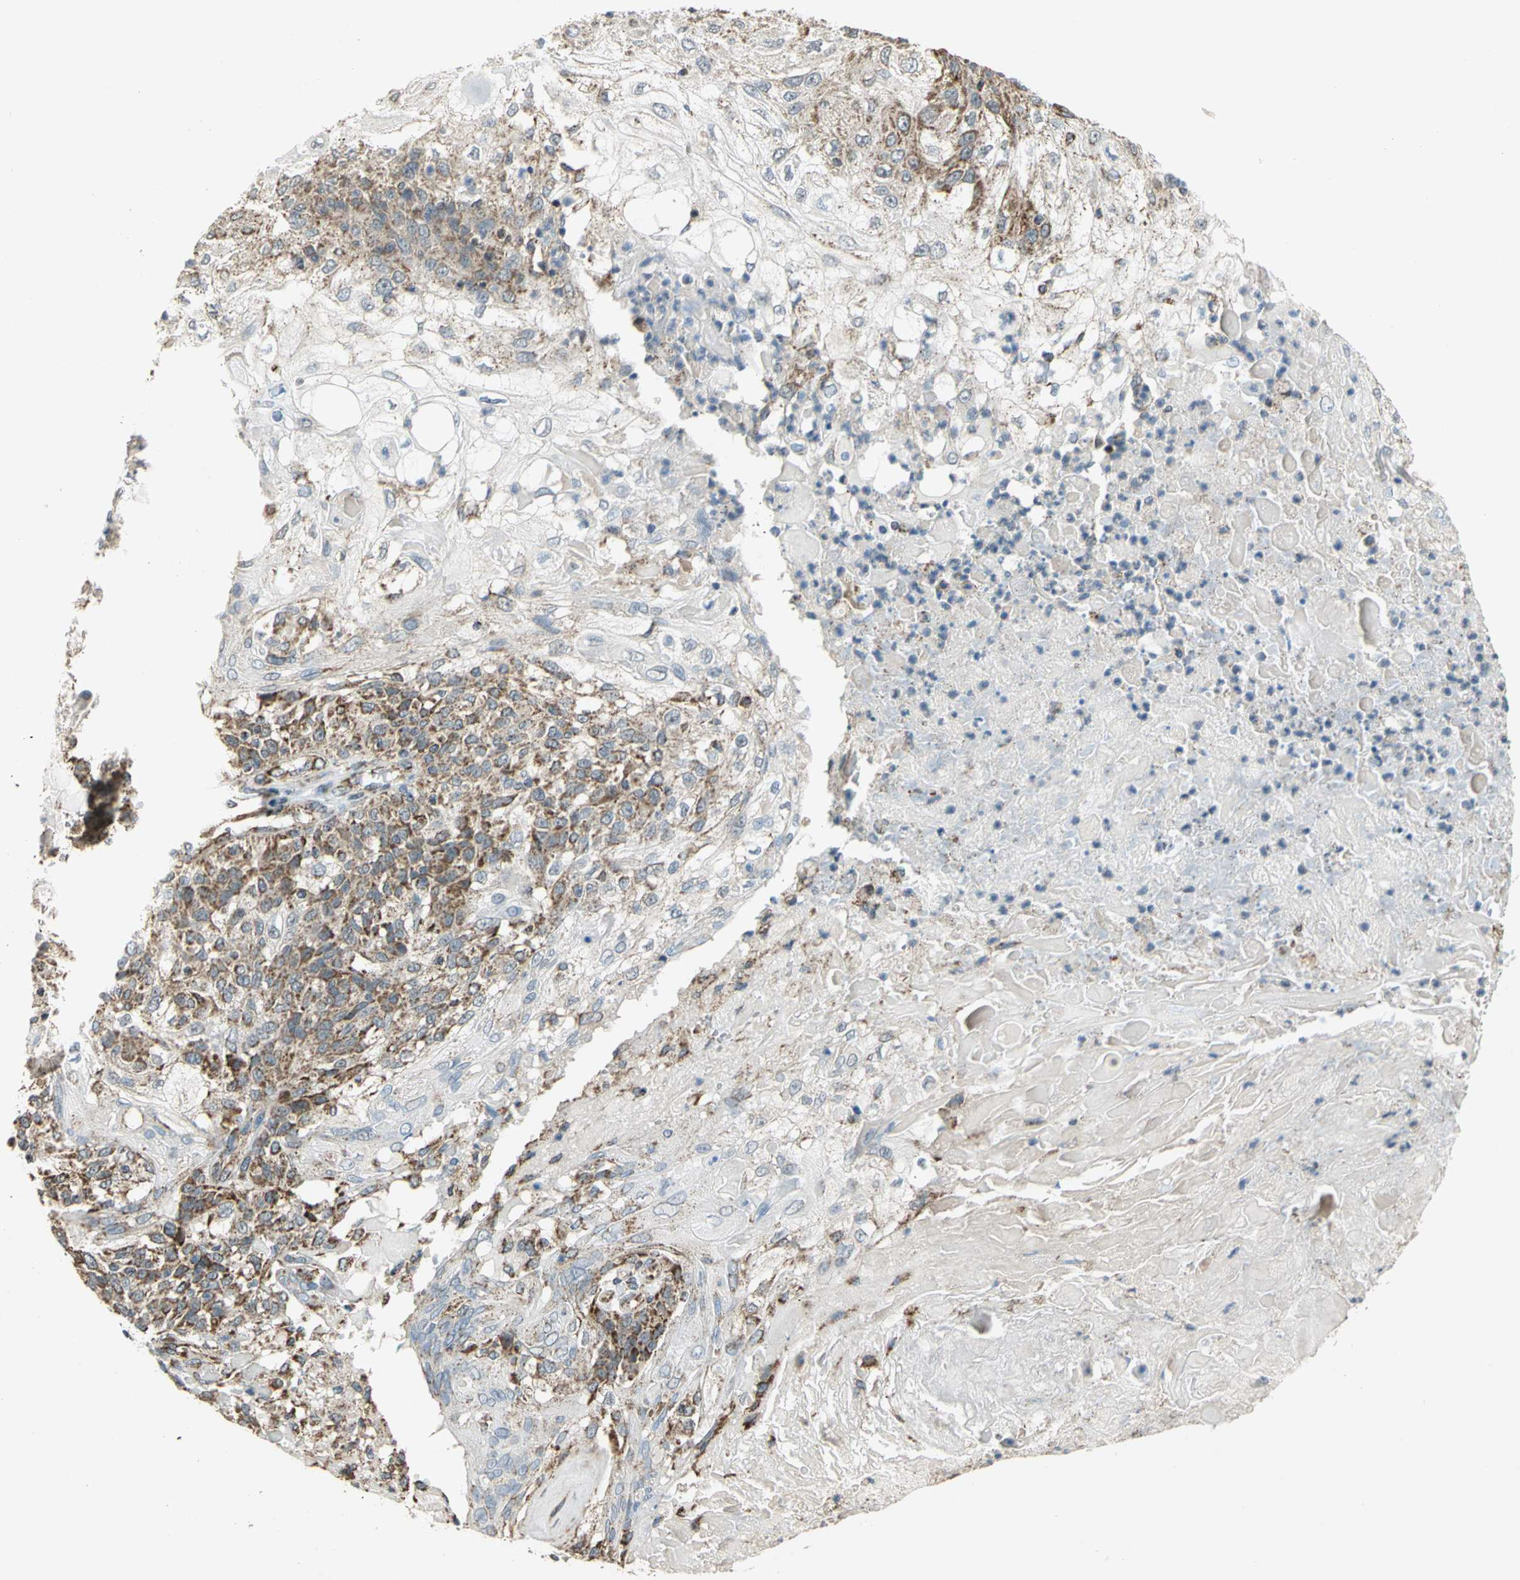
{"staining": {"intensity": "strong", "quantity": ">75%", "location": "cytoplasmic/membranous"}, "tissue": "skin cancer", "cell_type": "Tumor cells", "image_type": "cancer", "snomed": [{"axis": "morphology", "description": "Normal tissue, NOS"}, {"axis": "morphology", "description": "Squamous cell carcinoma, NOS"}, {"axis": "topography", "description": "Skin"}], "caption": "Skin squamous cell carcinoma was stained to show a protein in brown. There is high levels of strong cytoplasmic/membranous expression in about >75% of tumor cells.", "gene": "MRPS22", "patient": {"sex": "female", "age": 83}}